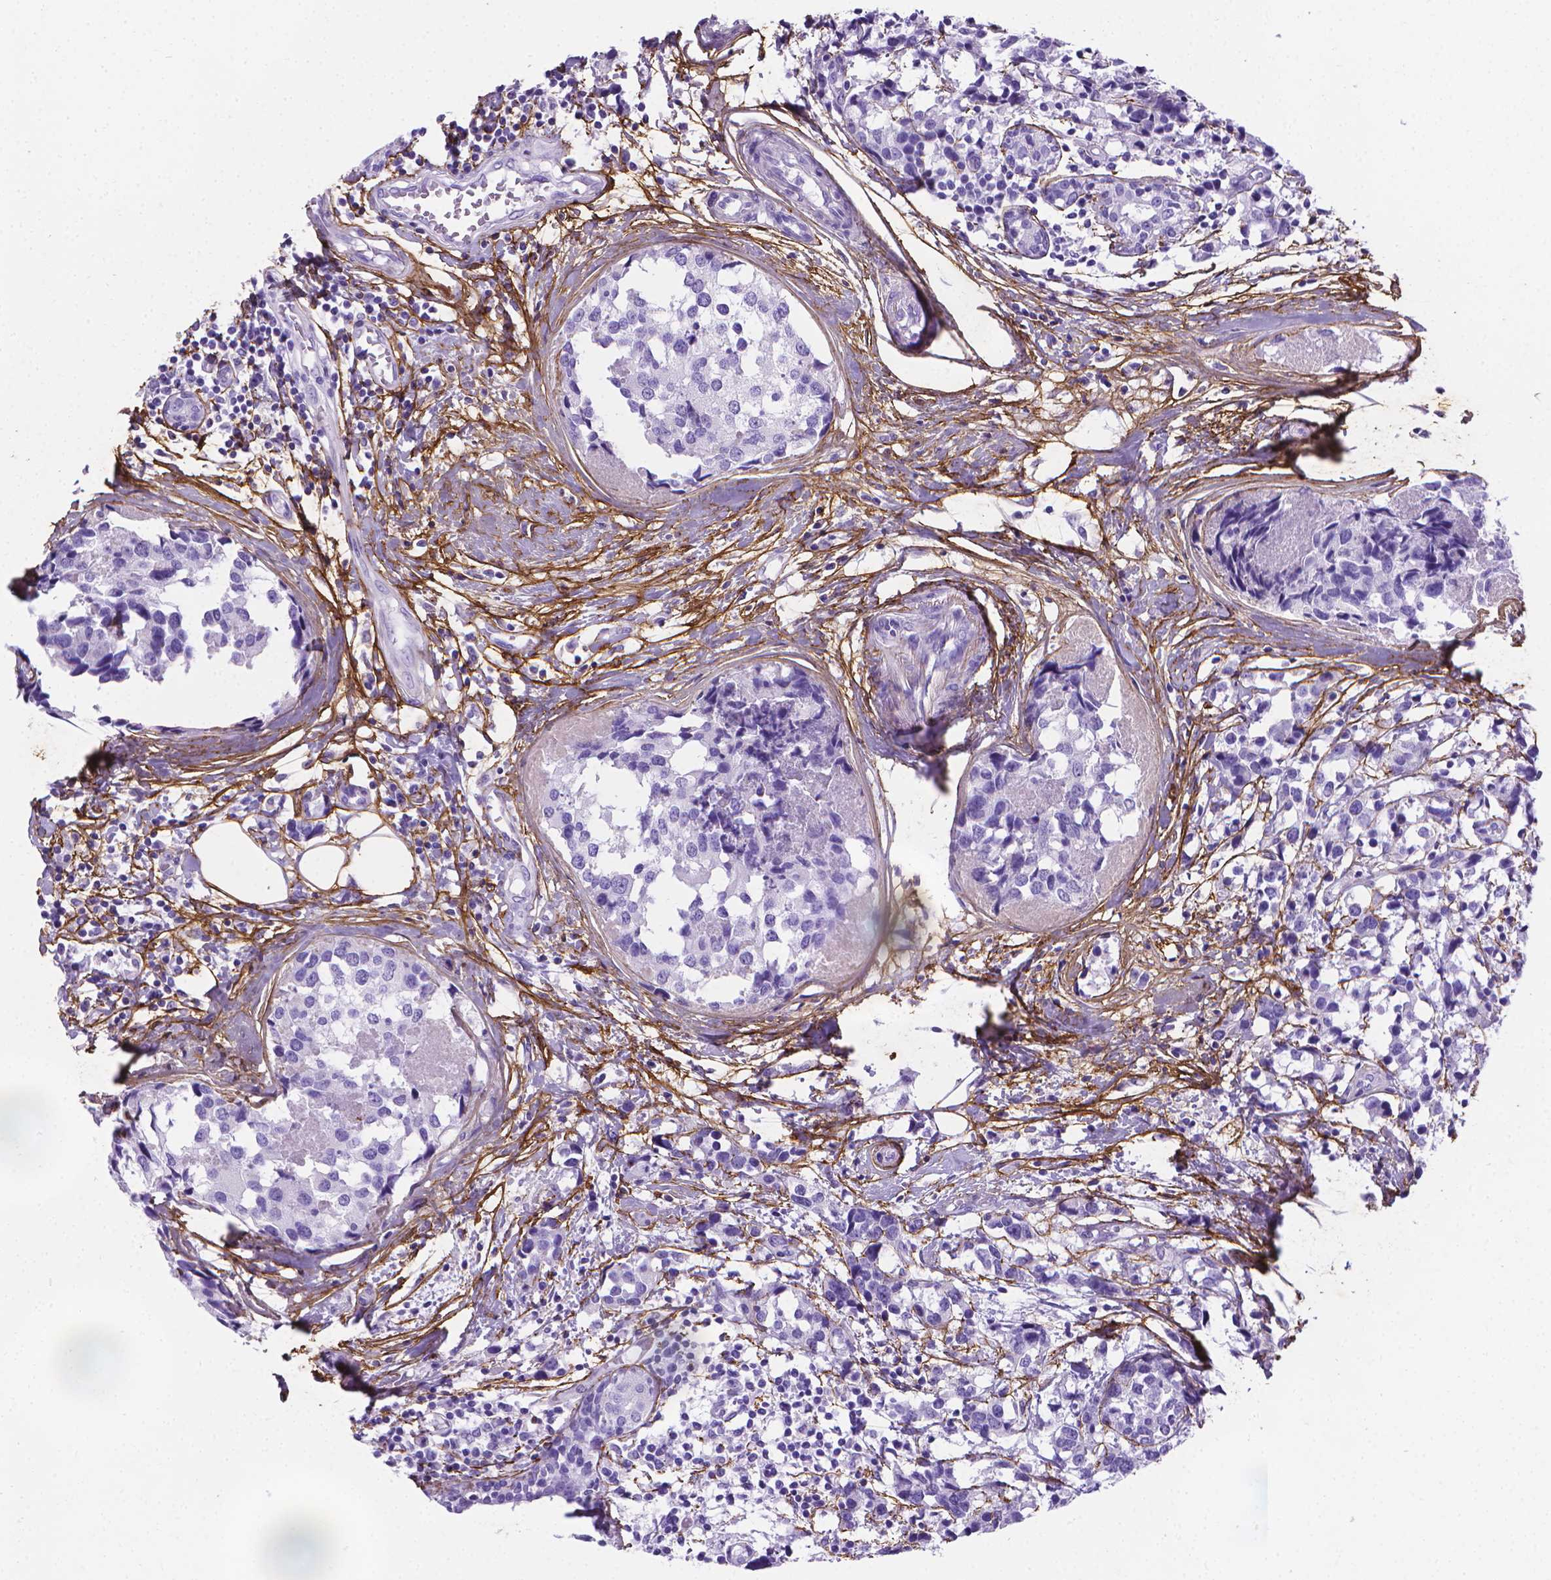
{"staining": {"intensity": "negative", "quantity": "none", "location": "none"}, "tissue": "breast cancer", "cell_type": "Tumor cells", "image_type": "cancer", "snomed": [{"axis": "morphology", "description": "Lobular carcinoma"}, {"axis": "topography", "description": "Breast"}], "caption": "DAB (3,3'-diaminobenzidine) immunohistochemical staining of human breast cancer reveals no significant positivity in tumor cells.", "gene": "MFAP2", "patient": {"sex": "female", "age": 59}}